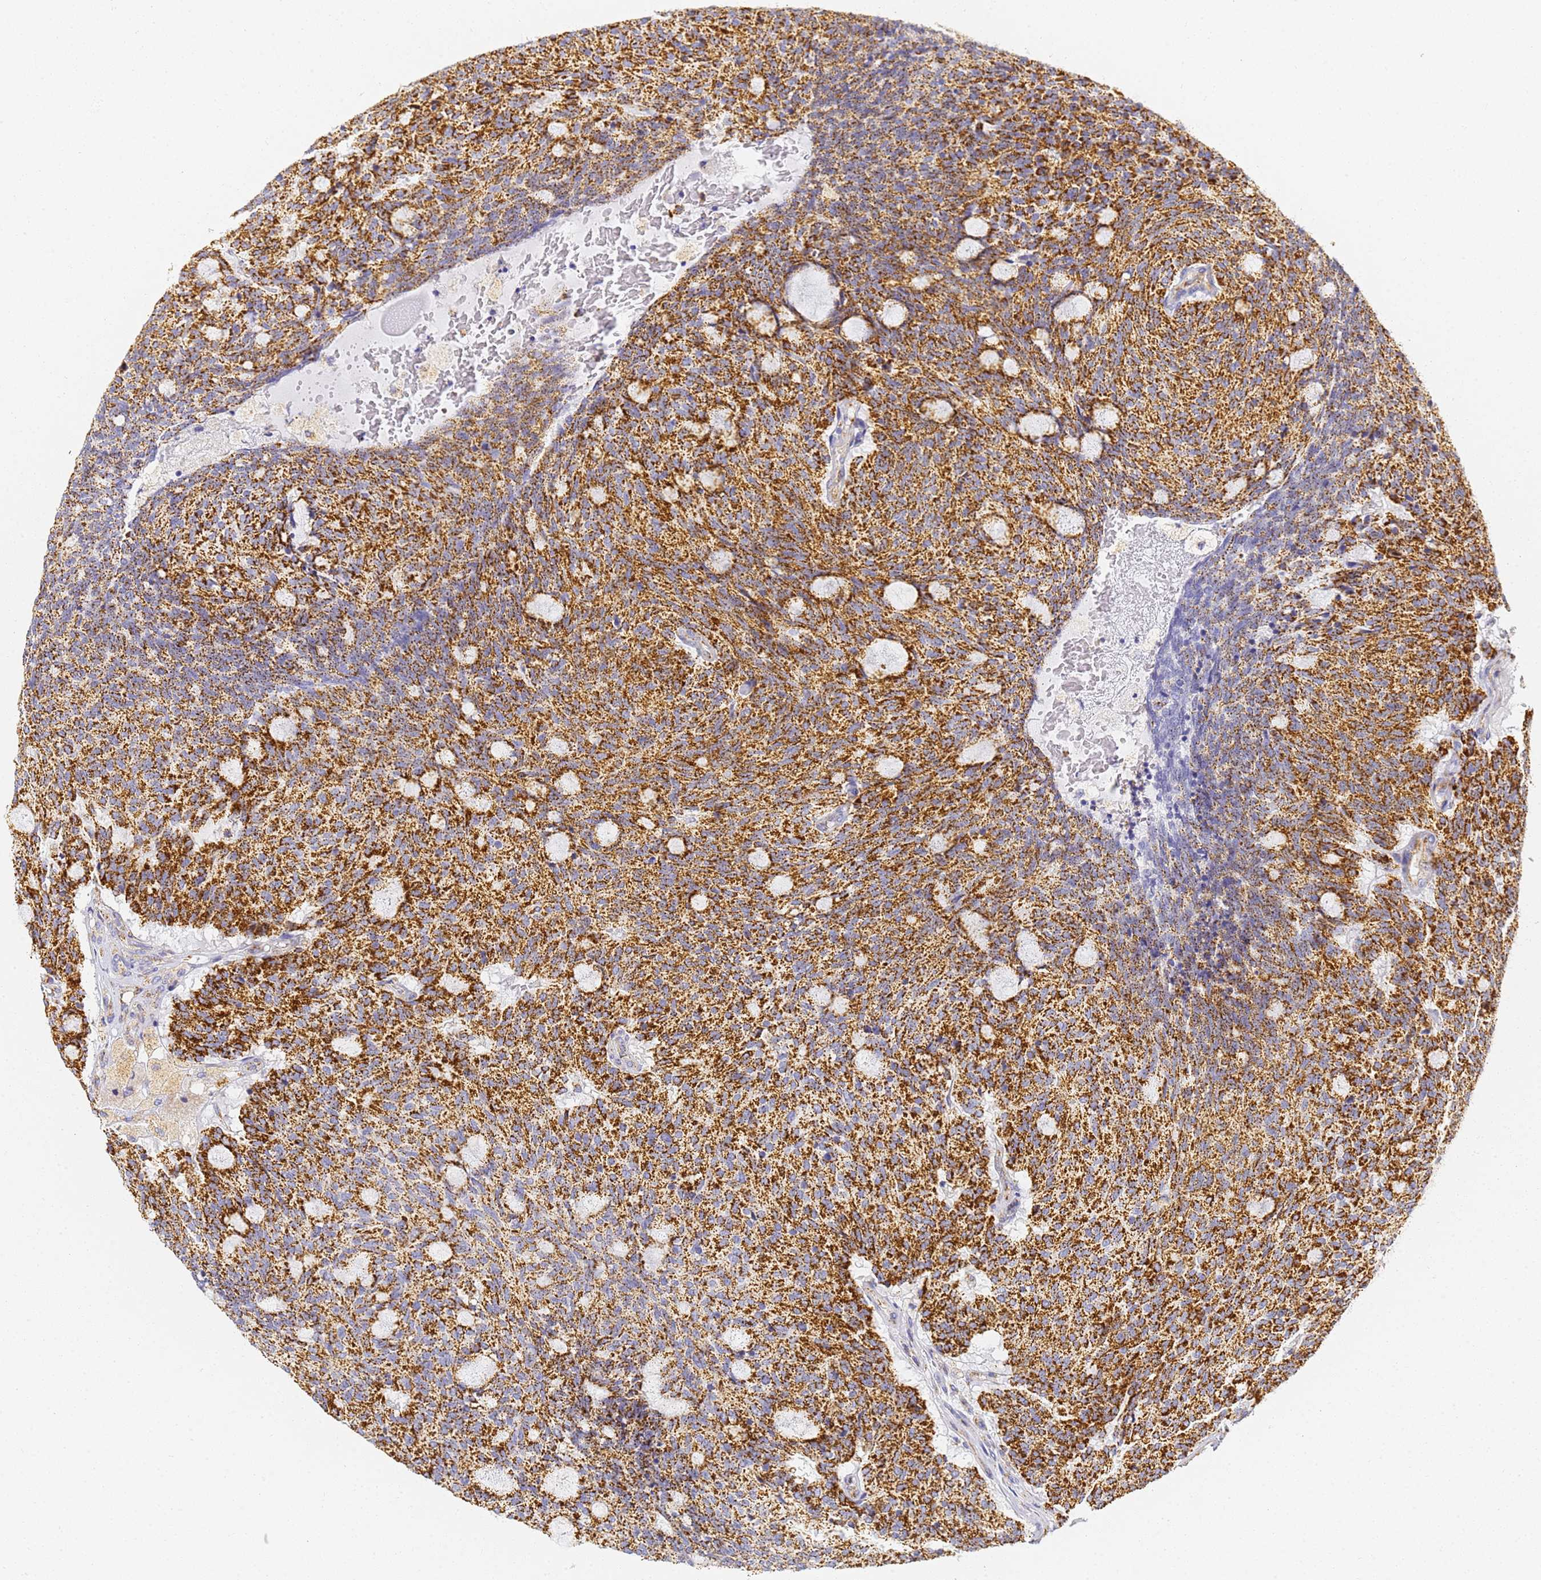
{"staining": {"intensity": "strong", "quantity": ">75%", "location": "cytoplasmic/membranous"}, "tissue": "carcinoid", "cell_type": "Tumor cells", "image_type": "cancer", "snomed": [{"axis": "morphology", "description": "Carcinoid, malignant, NOS"}, {"axis": "topography", "description": "Pancreas"}], "caption": "Protein expression analysis of human carcinoid (malignant) reveals strong cytoplasmic/membranous staining in about >75% of tumor cells.", "gene": "CNIH4", "patient": {"sex": "female", "age": 54}}